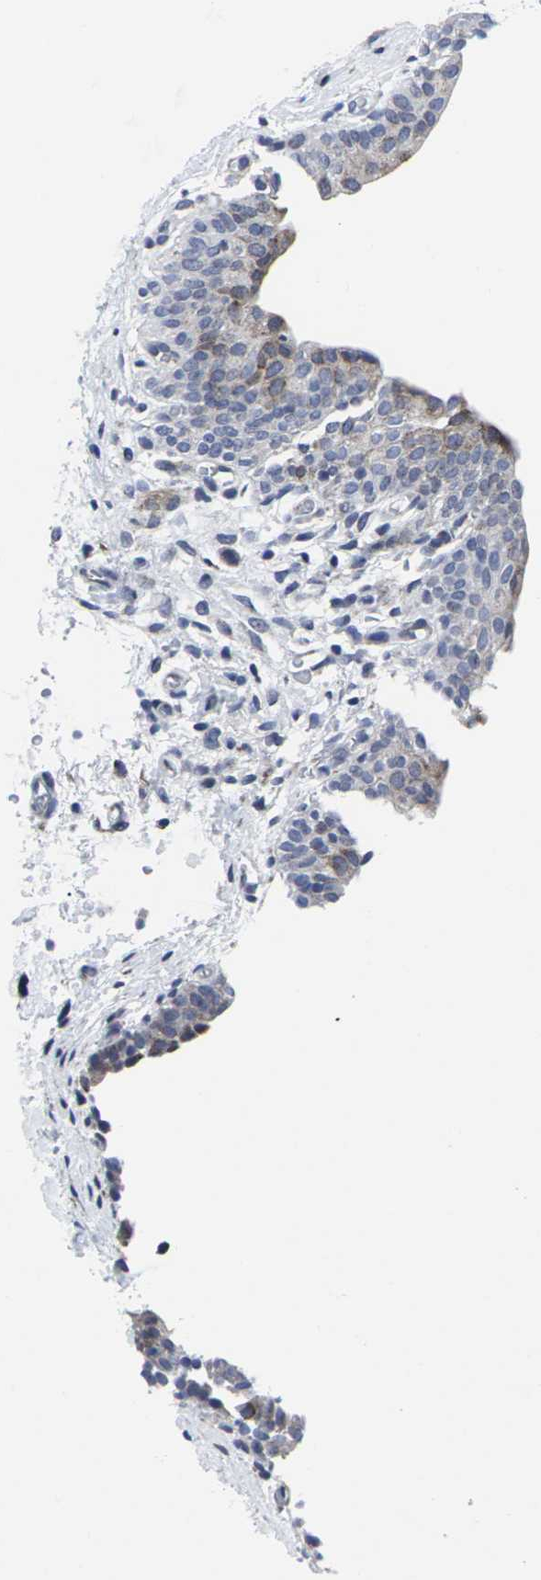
{"staining": {"intensity": "moderate", "quantity": "25%-75%", "location": "cytoplasmic/membranous"}, "tissue": "urinary bladder", "cell_type": "Urothelial cells", "image_type": "normal", "snomed": [{"axis": "morphology", "description": "Normal tissue, NOS"}, {"axis": "topography", "description": "Urinary bladder"}], "caption": "This photomicrograph shows unremarkable urinary bladder stained with immunohistochemistry to label a protein in brown. The cytoplasmic/membranous of urothelial cells show moderate positivity for the protein. Nuclei are counter-stained blue.", "gene": "RPN1", "patient": {"sex": "male", "age": 55}}